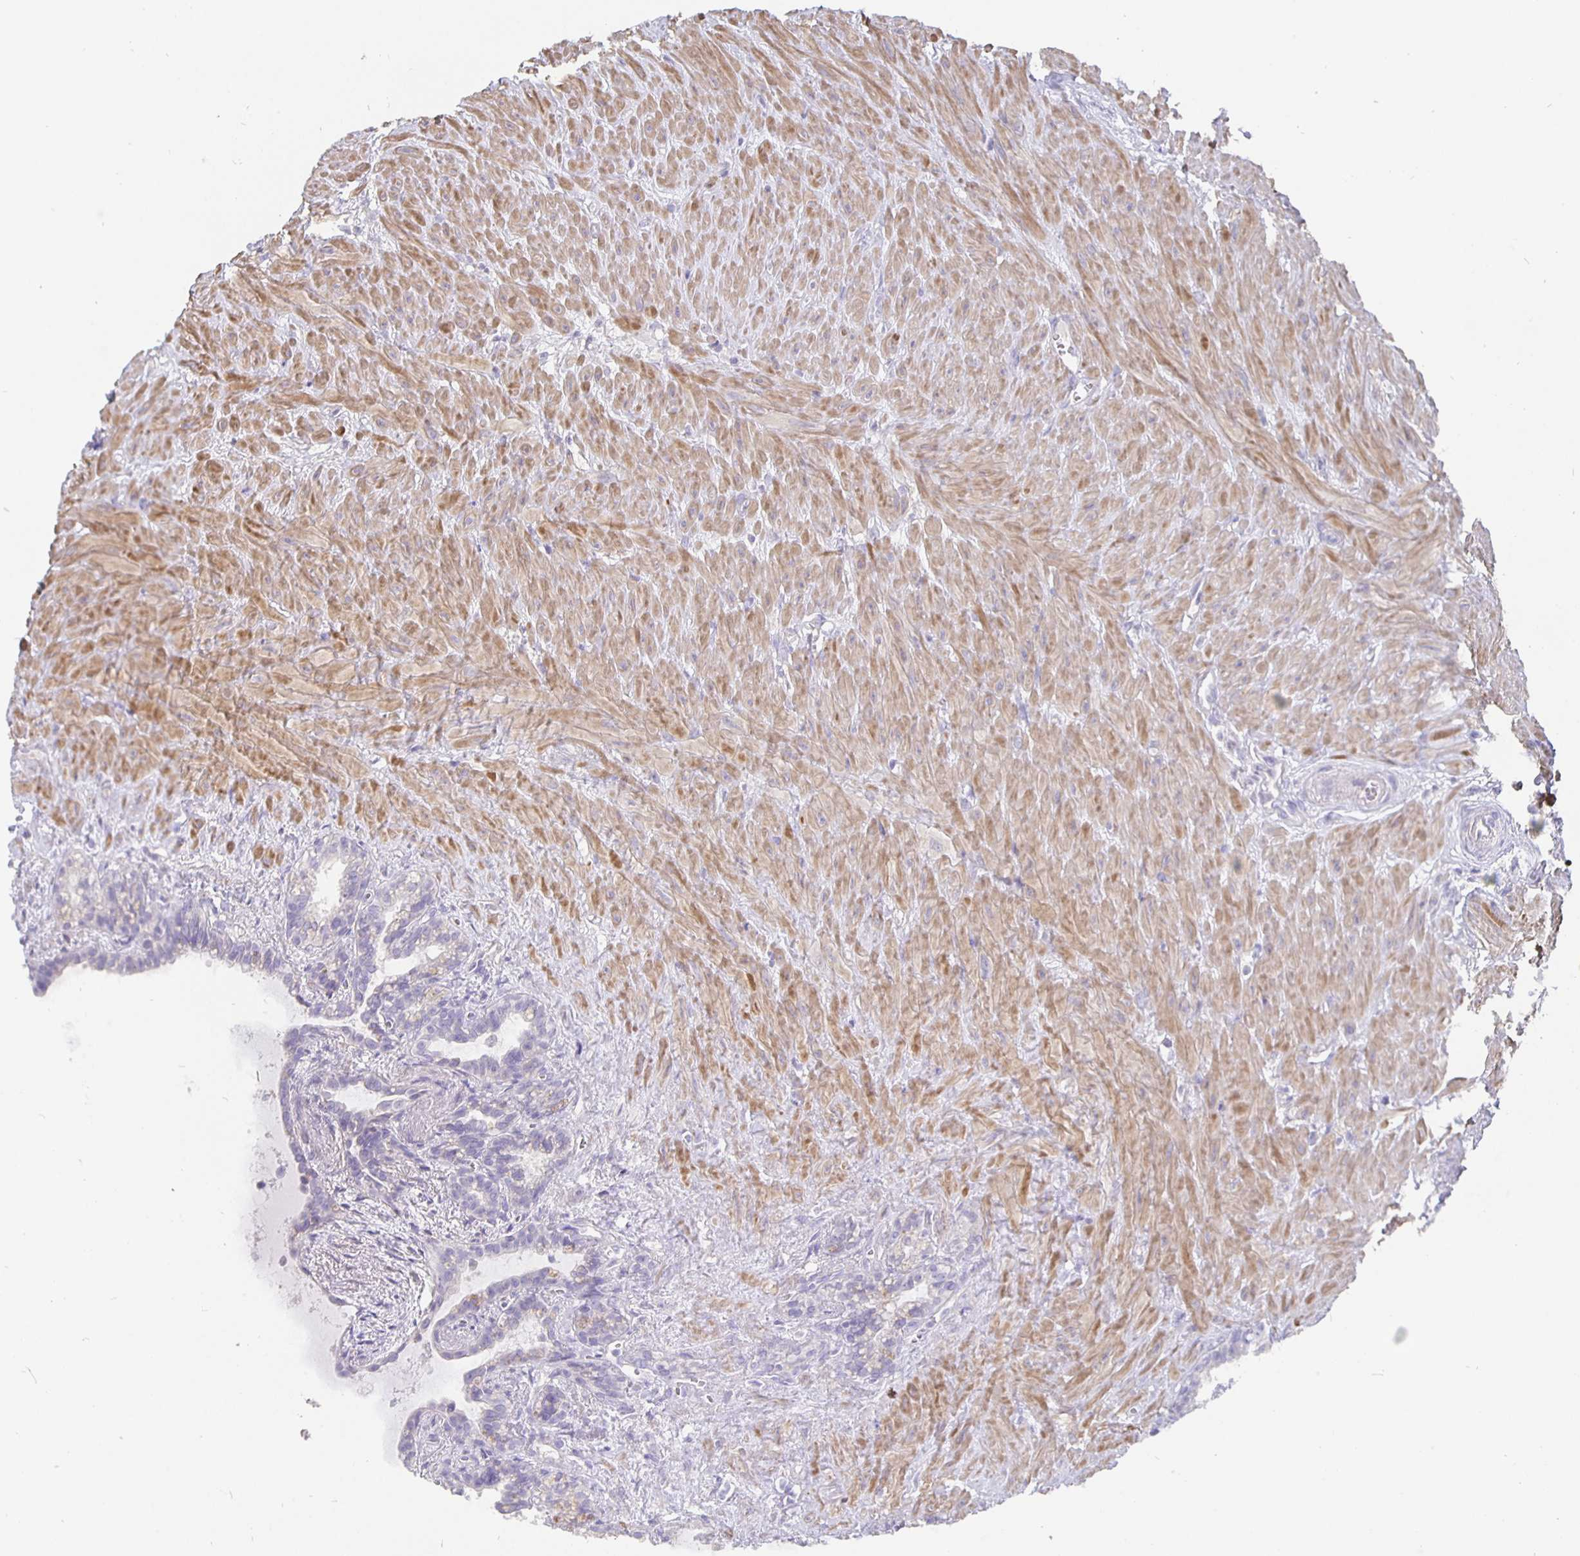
{"staining": {"intensity": "negative", "quantity": "none", "location": "none"}, "tissue": "seminal vesicle", "cell_type": "Glandular cells", "image_type": "normal", "snomed": [{"axis": "morphology", "description": "Normal tissue, NOS"}, {"axis": "topography", "description": "Seminal veicle"}], "caption": "High power microscopy histopathology image of an immunohistochemistry micrograph of unremarkable seminal vesicle, revealing no significant positivity in glandular cells. (DAB IHC visualized using brightfield microscopy, high magnification).", "gene": "CFAP74", "patient": {"sex": "male", "age": 76}}